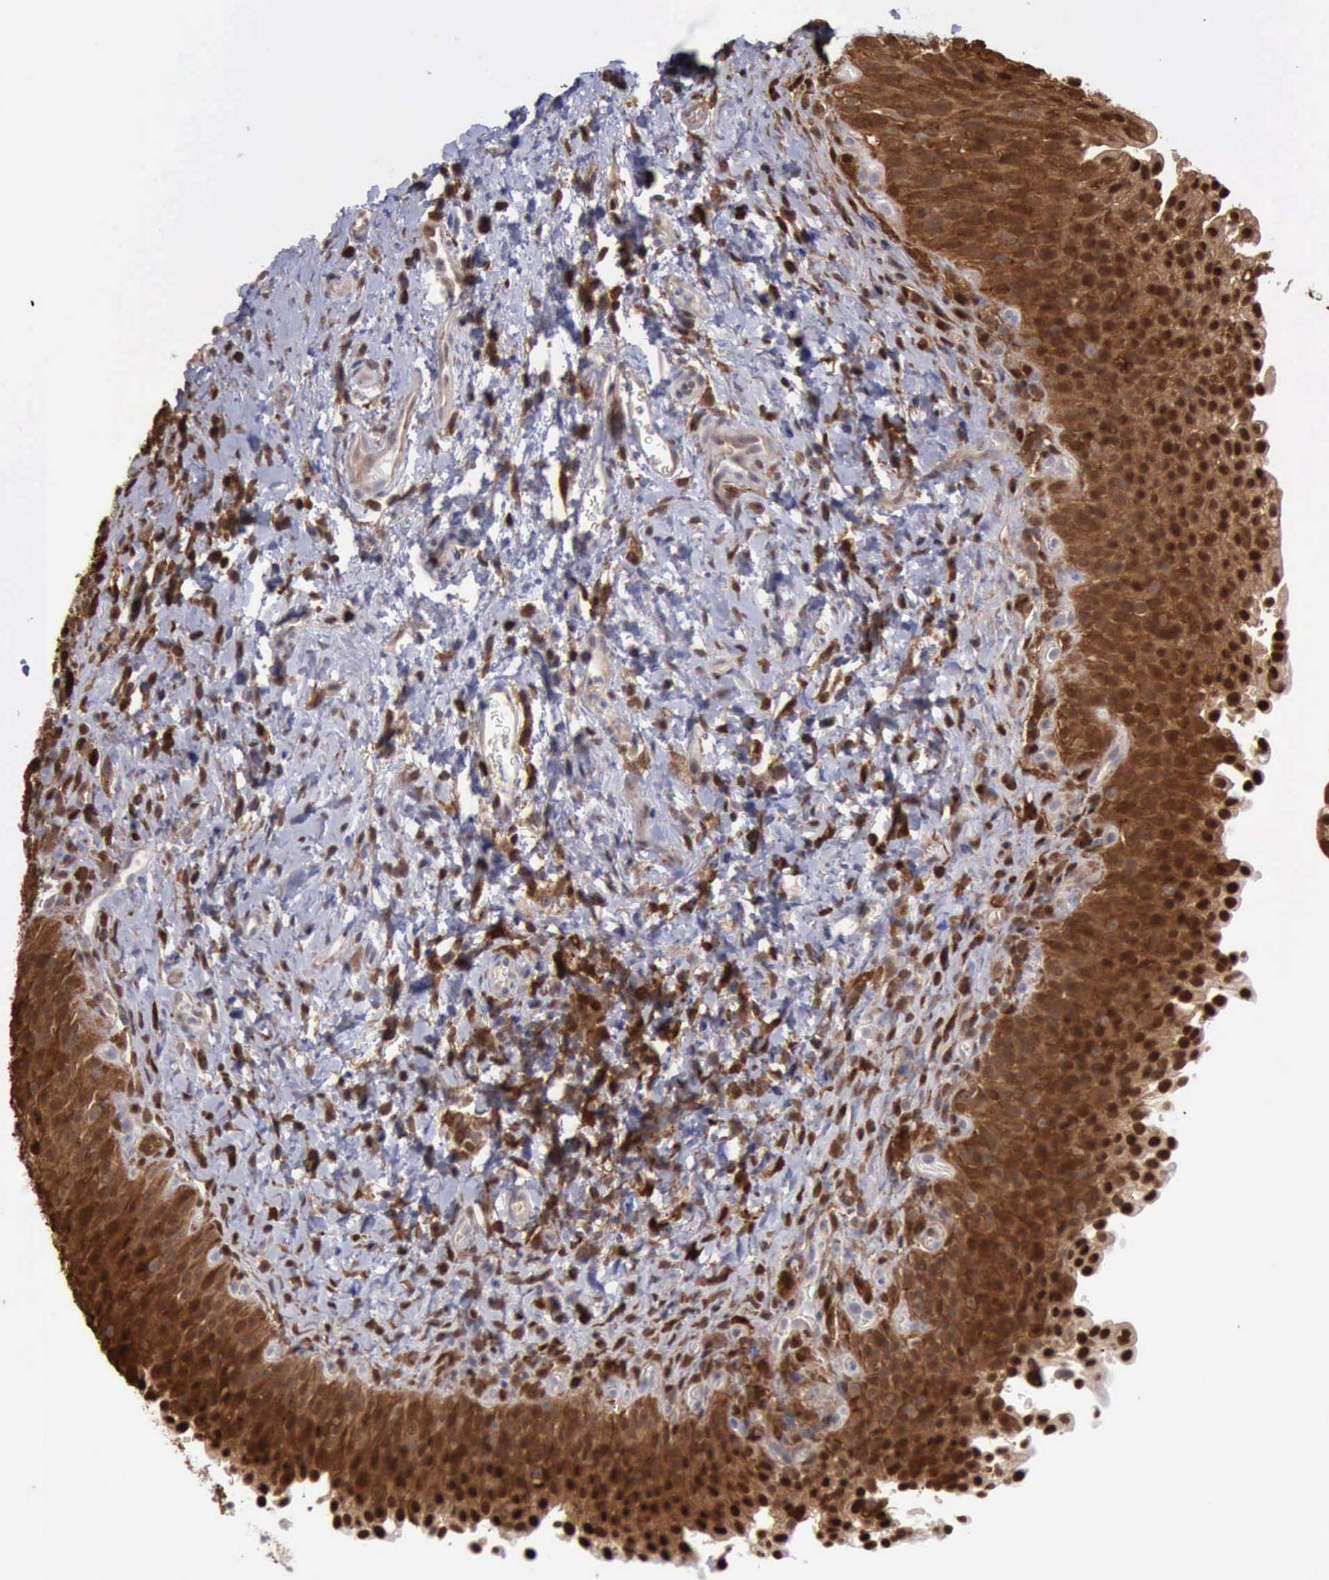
{"staining": {"intensity": "strong", "quantity": ">75%", "location": "cytoplasmic/membranous,nuclear"}, "tissue": "urinary bladder", "cell_type": "Urothelial cells", "image_type": "normal", "snomed": [{"axis": "morphology", "description": "Normal tissue, NOS"}, {"axis": "topography", "description": "Urinary bladder"}], "caption": "The immunohistochemical stain shows strong cytoplasmic/membranous,nuclear positivity in urothelial cells of benign urinary bladder.", "gene": "STAT1", "patient": {"sex": "male", "age": 51}}